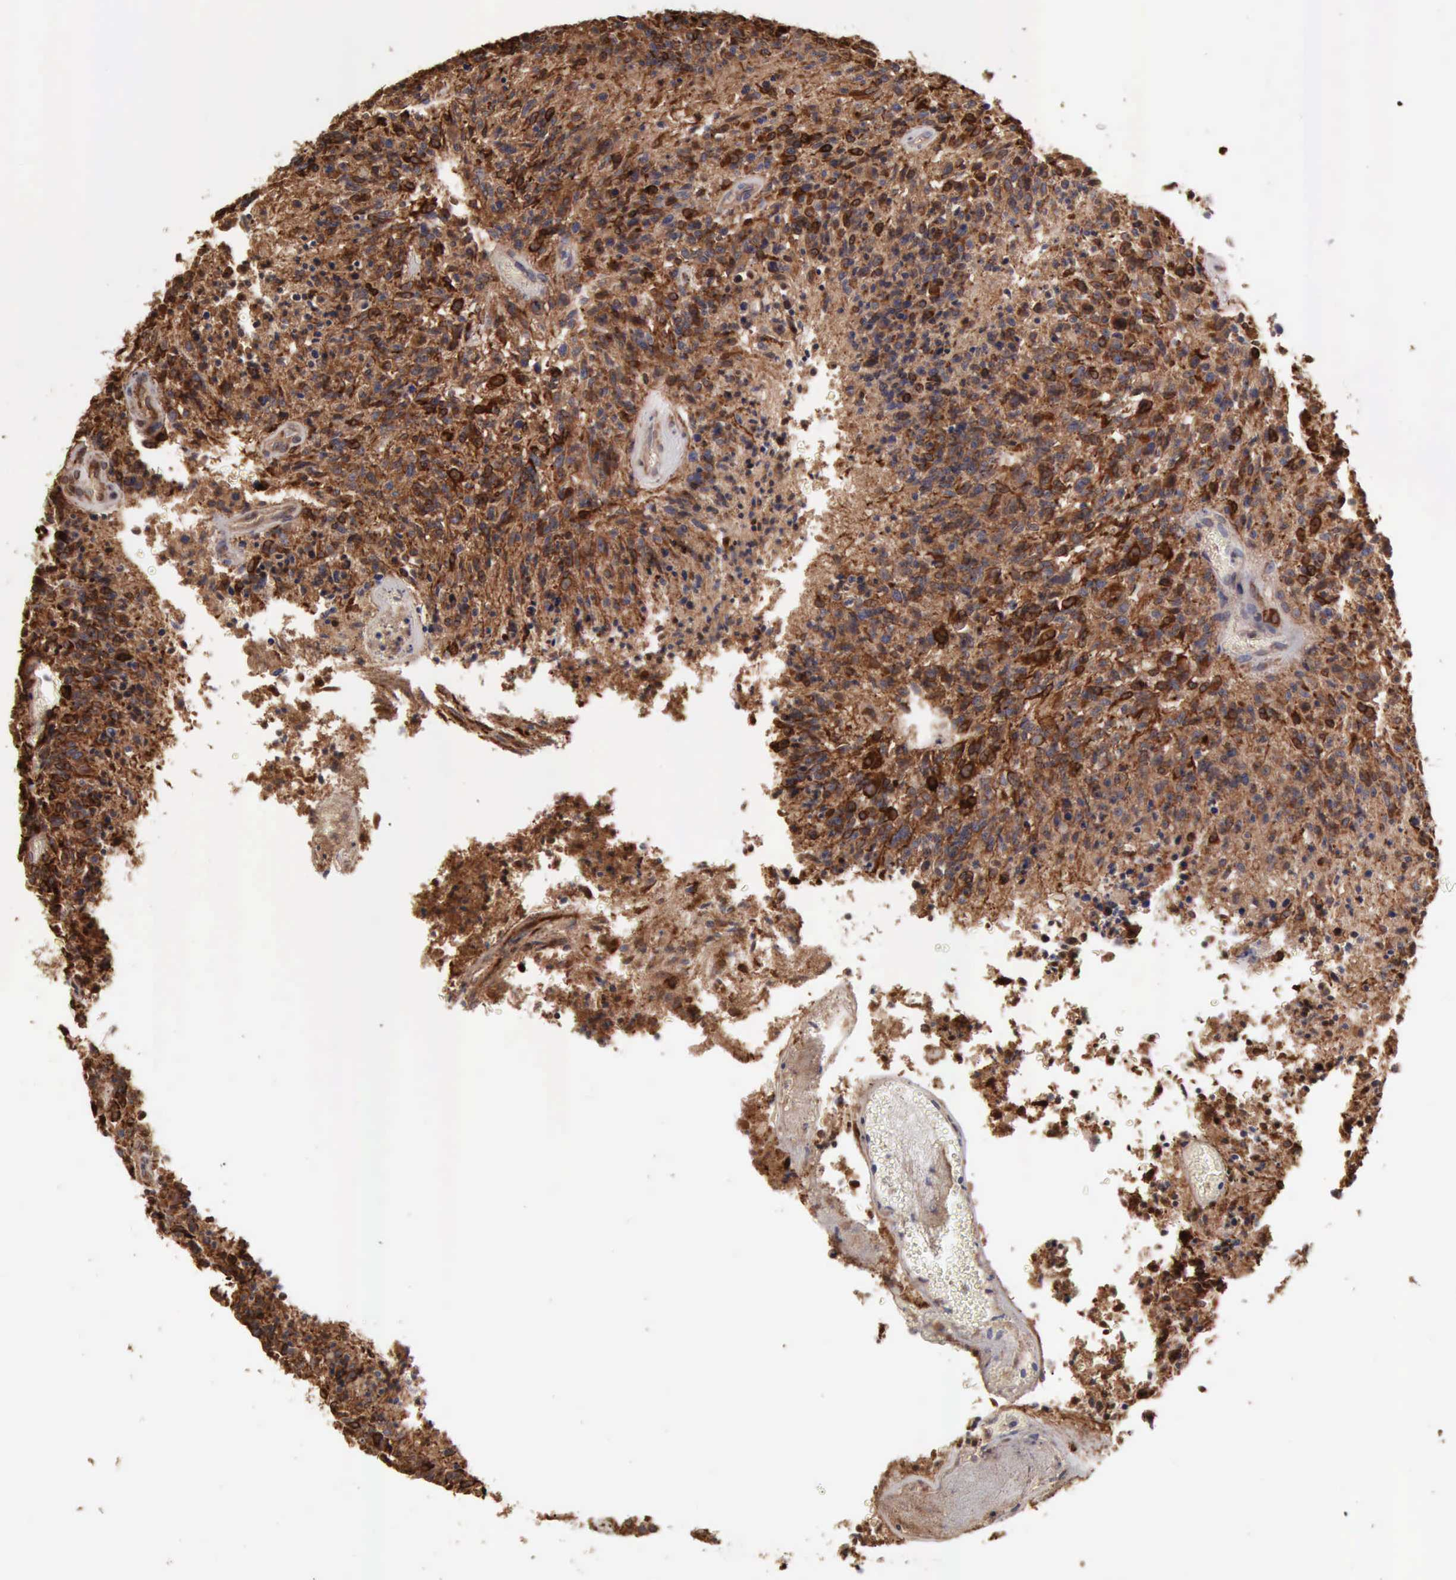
{"staining": {"intensity": "strong", "quantity": ">75%", "location": "cytoplasmic/membranous,nuclear"}, "tissue": "glioma", "cell_type": "Tumor cells", "image_type": "cancer", "snomed": [{"axis": "morphology", "description": "Glioma, malignant, High grade"}, {"axis": "topography", "description": "Brain"}], "caption": "The micrograph displays a brown stain indicating the presence of a protein in the cytoplasmic/membranous and nuclear of tumor cells in glioma.", "gene": "APOL2", "patient": {"sex": "male", "age": 36}}